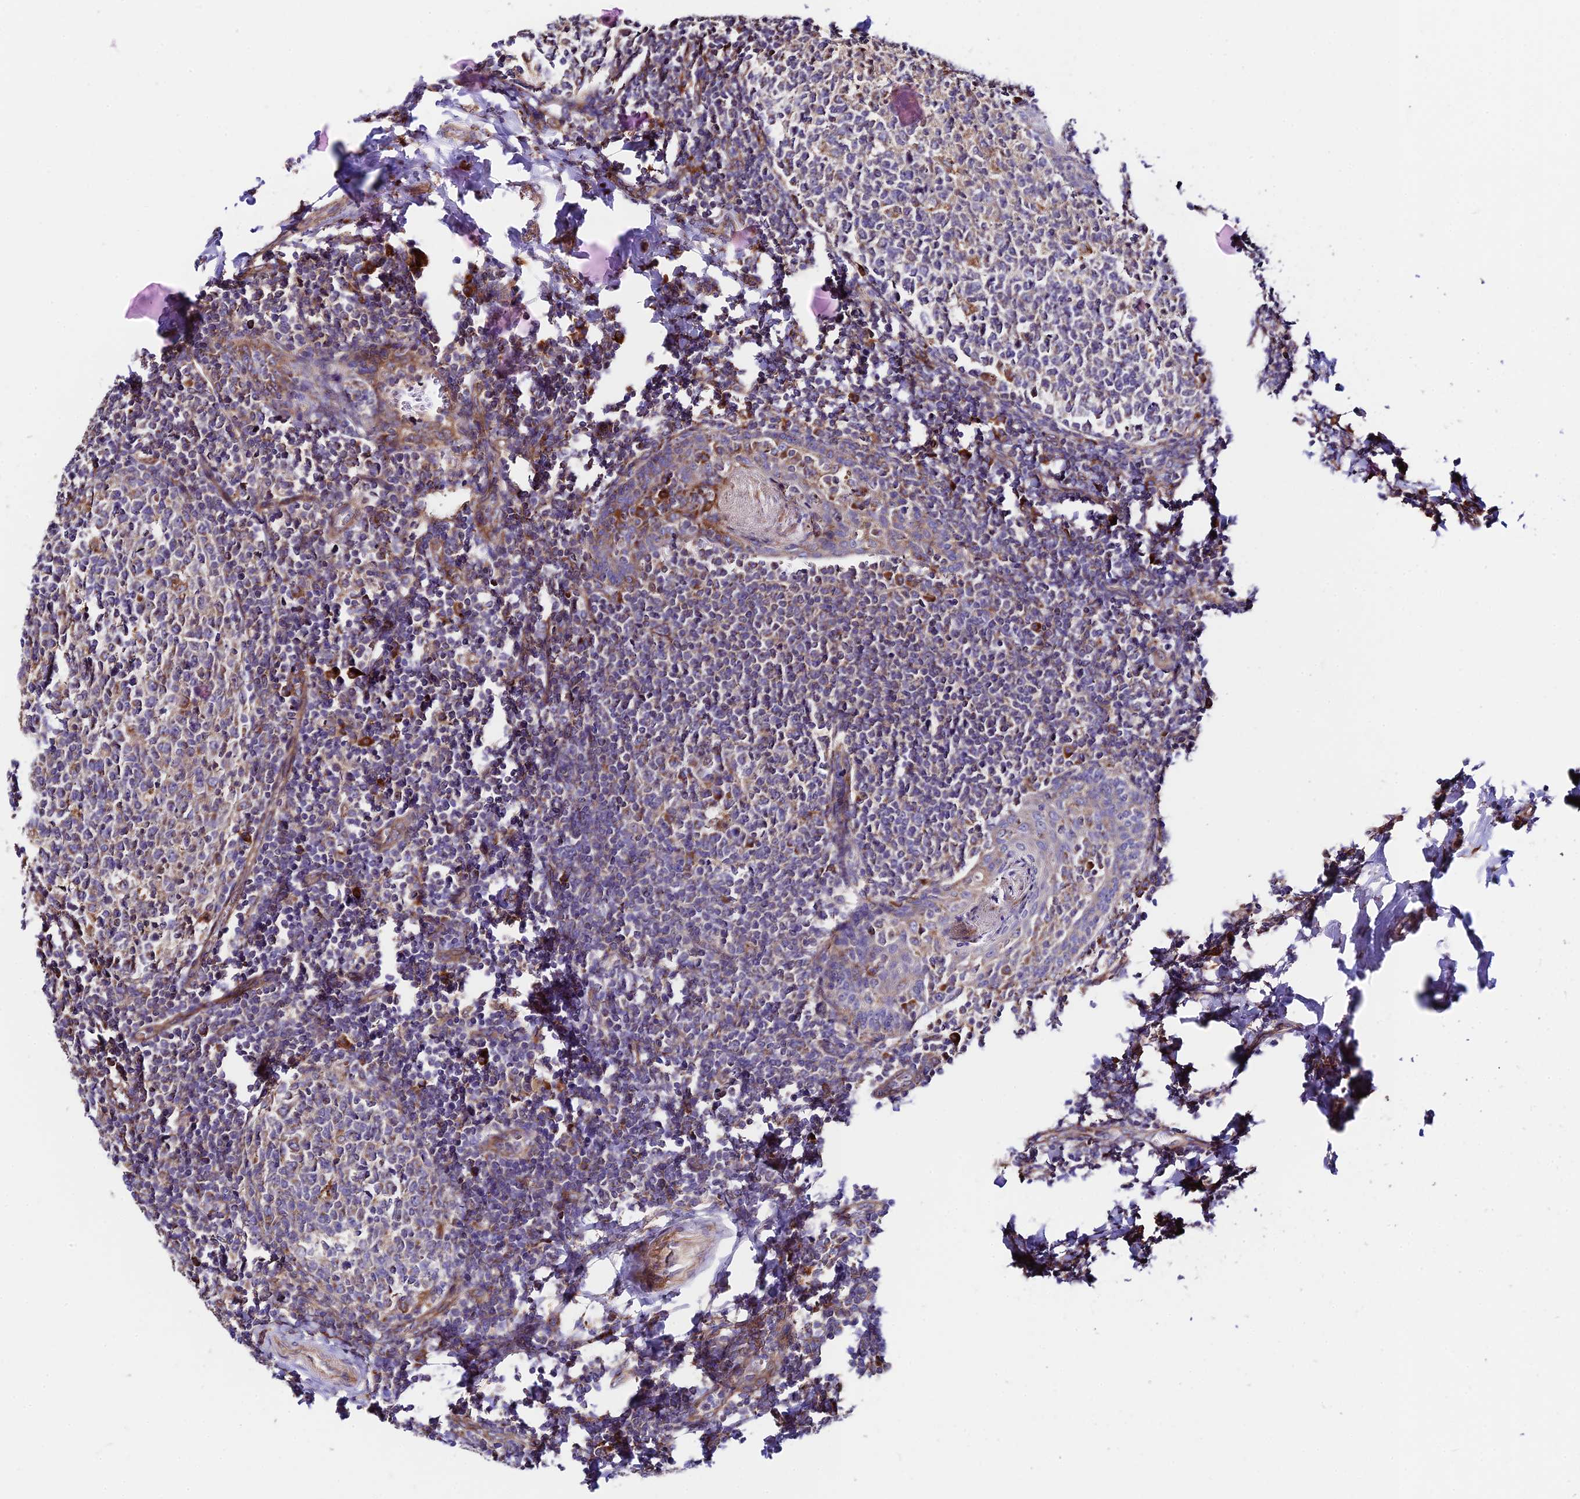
{"staining": {"intensity": "weak", "quantity": "<25%", "location": "cytoplasmic/membranous"}, "tissue": "tonsil", "cell_type": "Germinal center cells", "image_type": "normal", "snomed": [{"axis": "morphology", "description": "Normal tissue, NOS"}, {"axis": "topography", "description": "Tonsil"}], "caption": "The histopathology image demonstrates no staining of germinal center cells in unremarkable tonsil. Nuclei are stained in blue.", "gene": "VPS13C", "patient": {"sex": "female", "age": 19}}